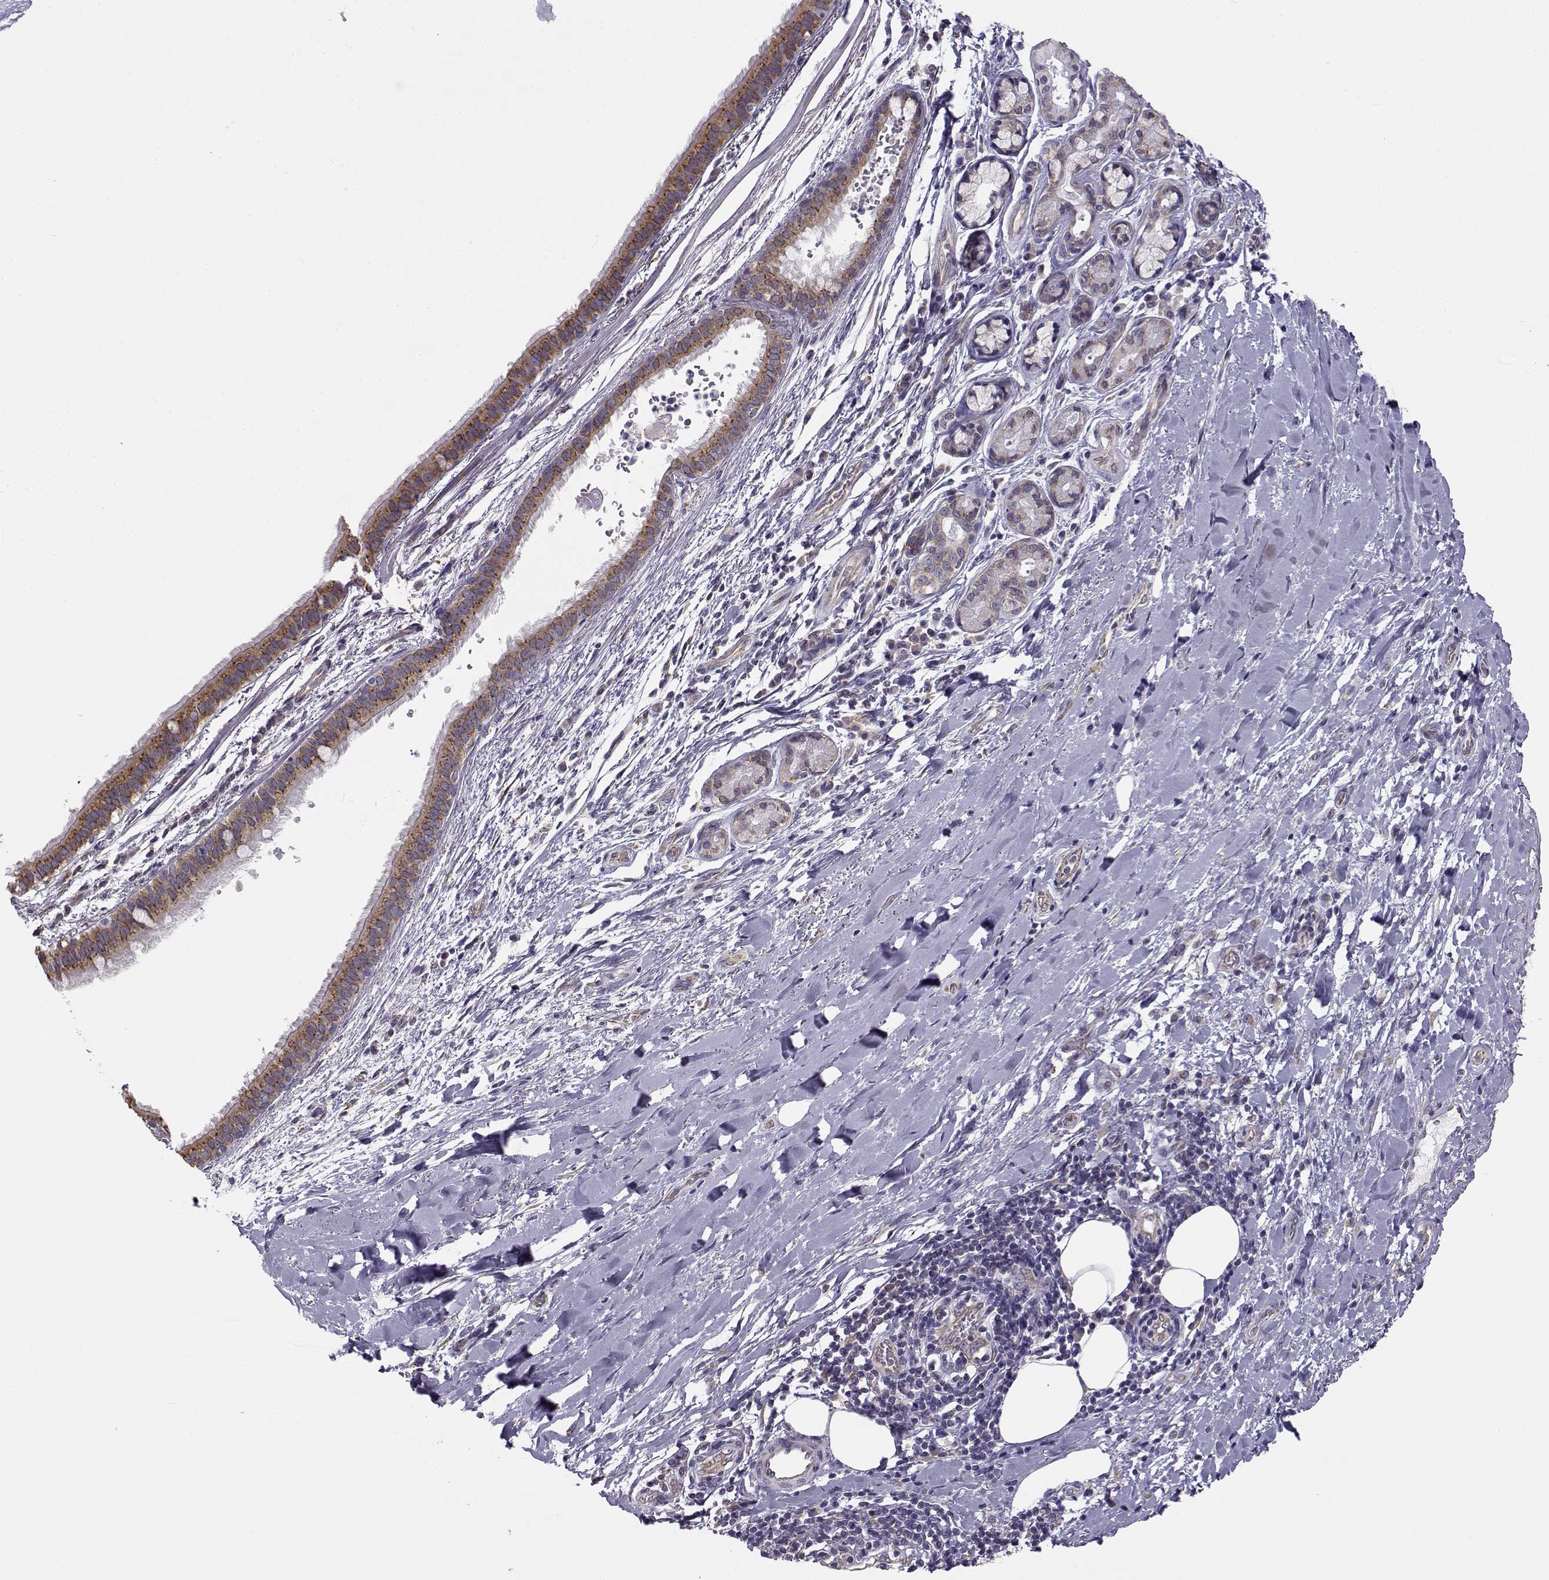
{"staining": {"intensity": "moderate", "quantity": ">75%", "location": "cytoplasmic/membranous"}, "tissue": "bronchus", "cell_type": "Respiratory epithelial cells", "image_type": "normal", "snomed": [{"axis": "morphology", "description": "Normal tissue, NOS"}, {"axis": "morphology", "description": "Squamous cell carcinoma, NOS"}, {"axis": "topography", "description": "Bronchus"}, {"axis": "topography", "description": "Lung"}], "caption": "Approximately >75% of respiratory epithelial cells in normal human bronchus reveal moderate cytoplasmic/membranous protein staining as visualized by brown immunohistochemical staining.", "gene": "BEND6", "patient": {"sex": "male", "age": 69}}